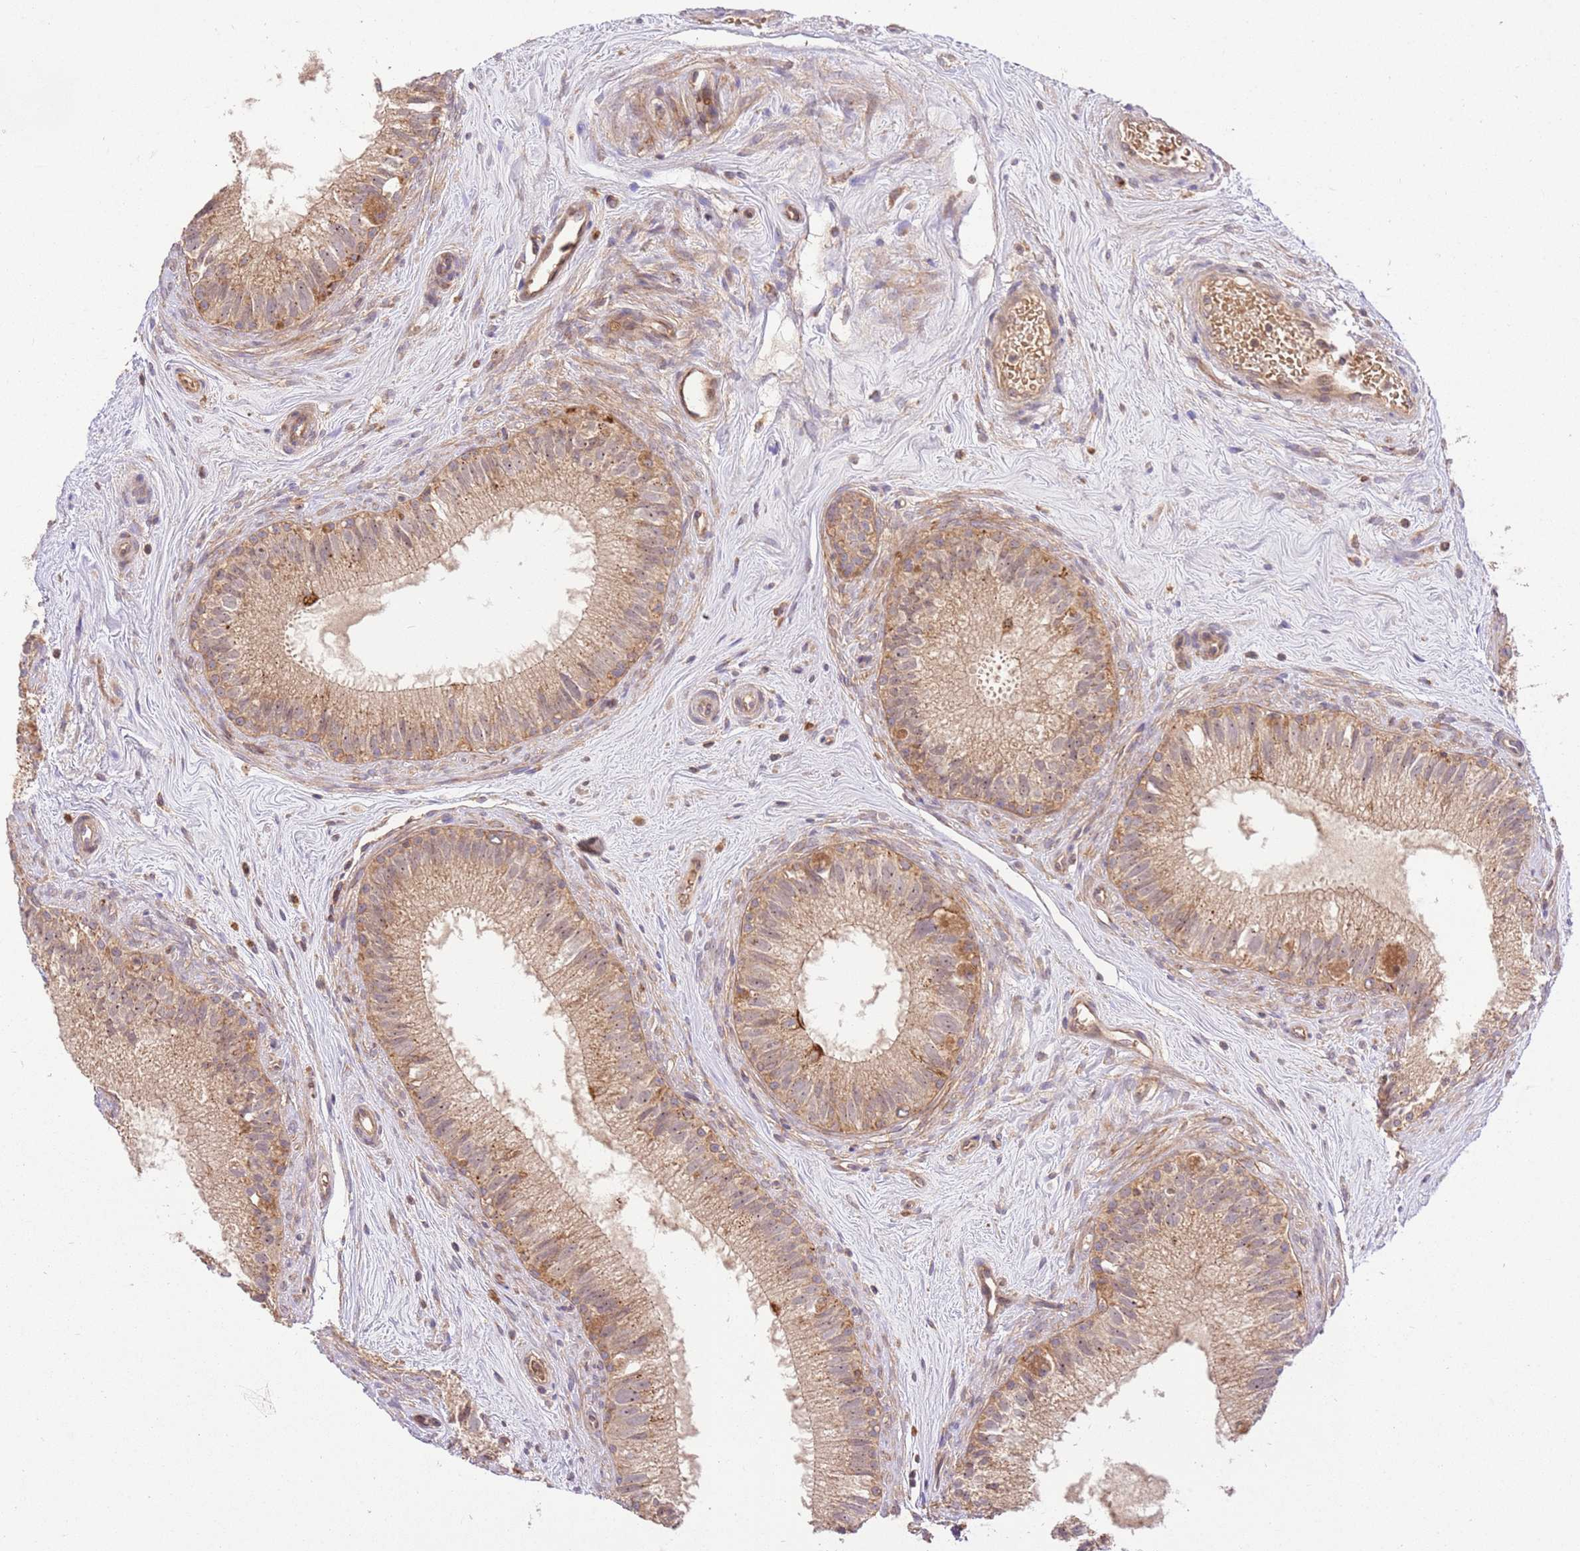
{"staining": {"intensity": "moderate", "quantity": ">75%", "location": "cytoplasmic/membranous"}, "tissue": "epididymis", "cell_type": "Glandular cells", "image_type": "normal", "snomed": [{"axis": "morphology", "description": "Normal tissue, NOS"}, {"axis": "topography", "description": "Epididymis"}], "caption": "Epididymis stained with immunohistochemistry (IHC) reveals moderate cytoplasmic/membranous staining in about >75% of glandular cells. The staining was performed using DAB to visualize the protein expression in brown, while the nuclei were stained in blue with hematoxylin (Magnification: 20x).", "gene": "SPATA2L", "patient": {"sex": "male", "age": 71}}